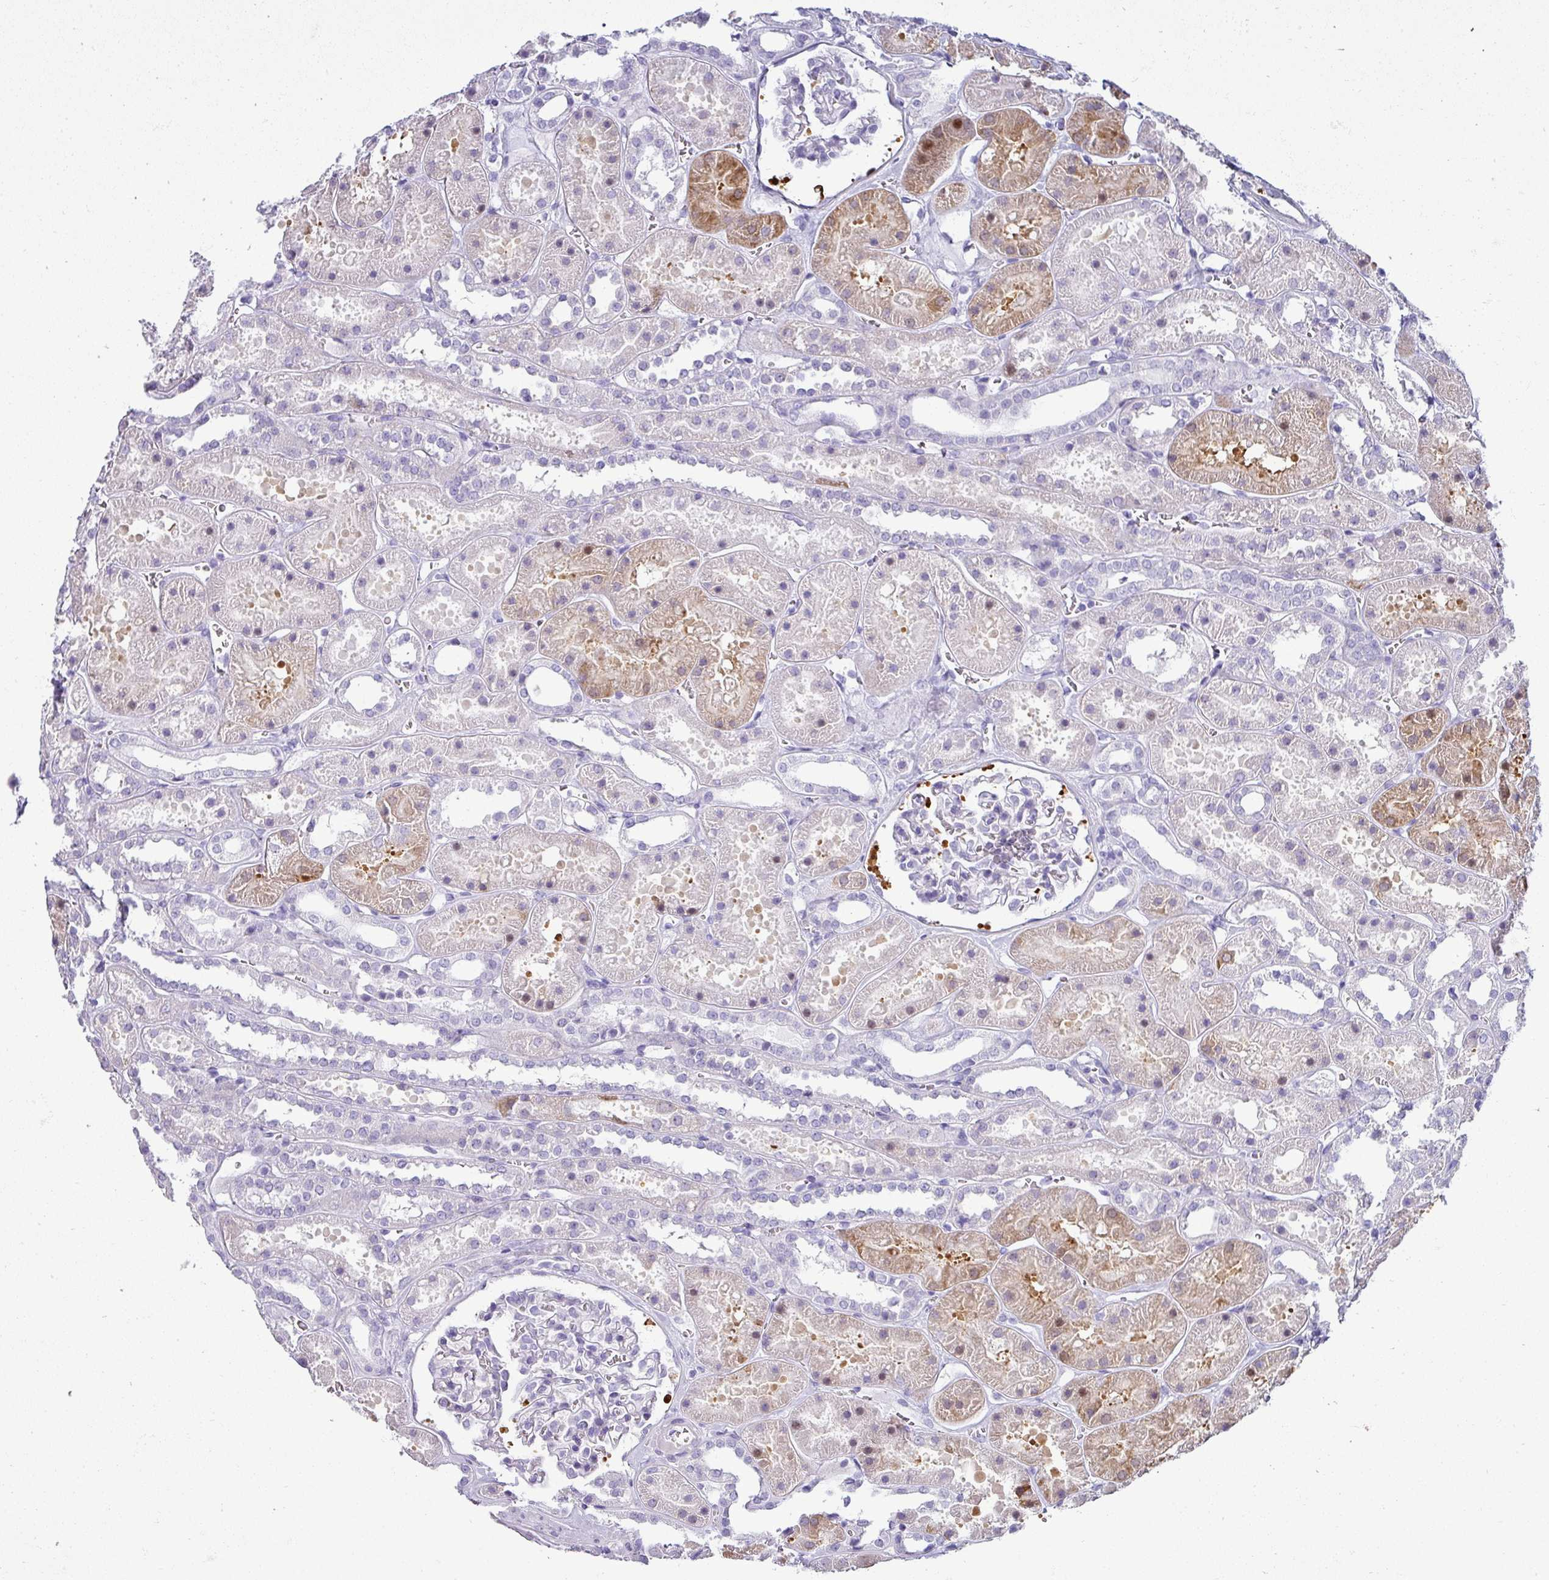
{"staining": {"intensity": "negative", "quantity": "none", "location": "none"}, "tissue": "kidney", "cell_type": "Cells in glomeruli", "image_type": "normal", "snomed": [{"axis": "morphology", "description": "Normal tissue, NOS"}, {"axis": "topography", "description": "Kidney"}], "caption": "IHC histopathology image of unremarkable human kidney stained for a protein (brown), which demonstrates no staining in cells in glomeruli. (Stains: DAB IHC with hematoxylin counter stain, Microscopy: brightfield microscopy at high magnification).", "gene": "VCX2", "patient": {"sex": "female", "age": 41}}